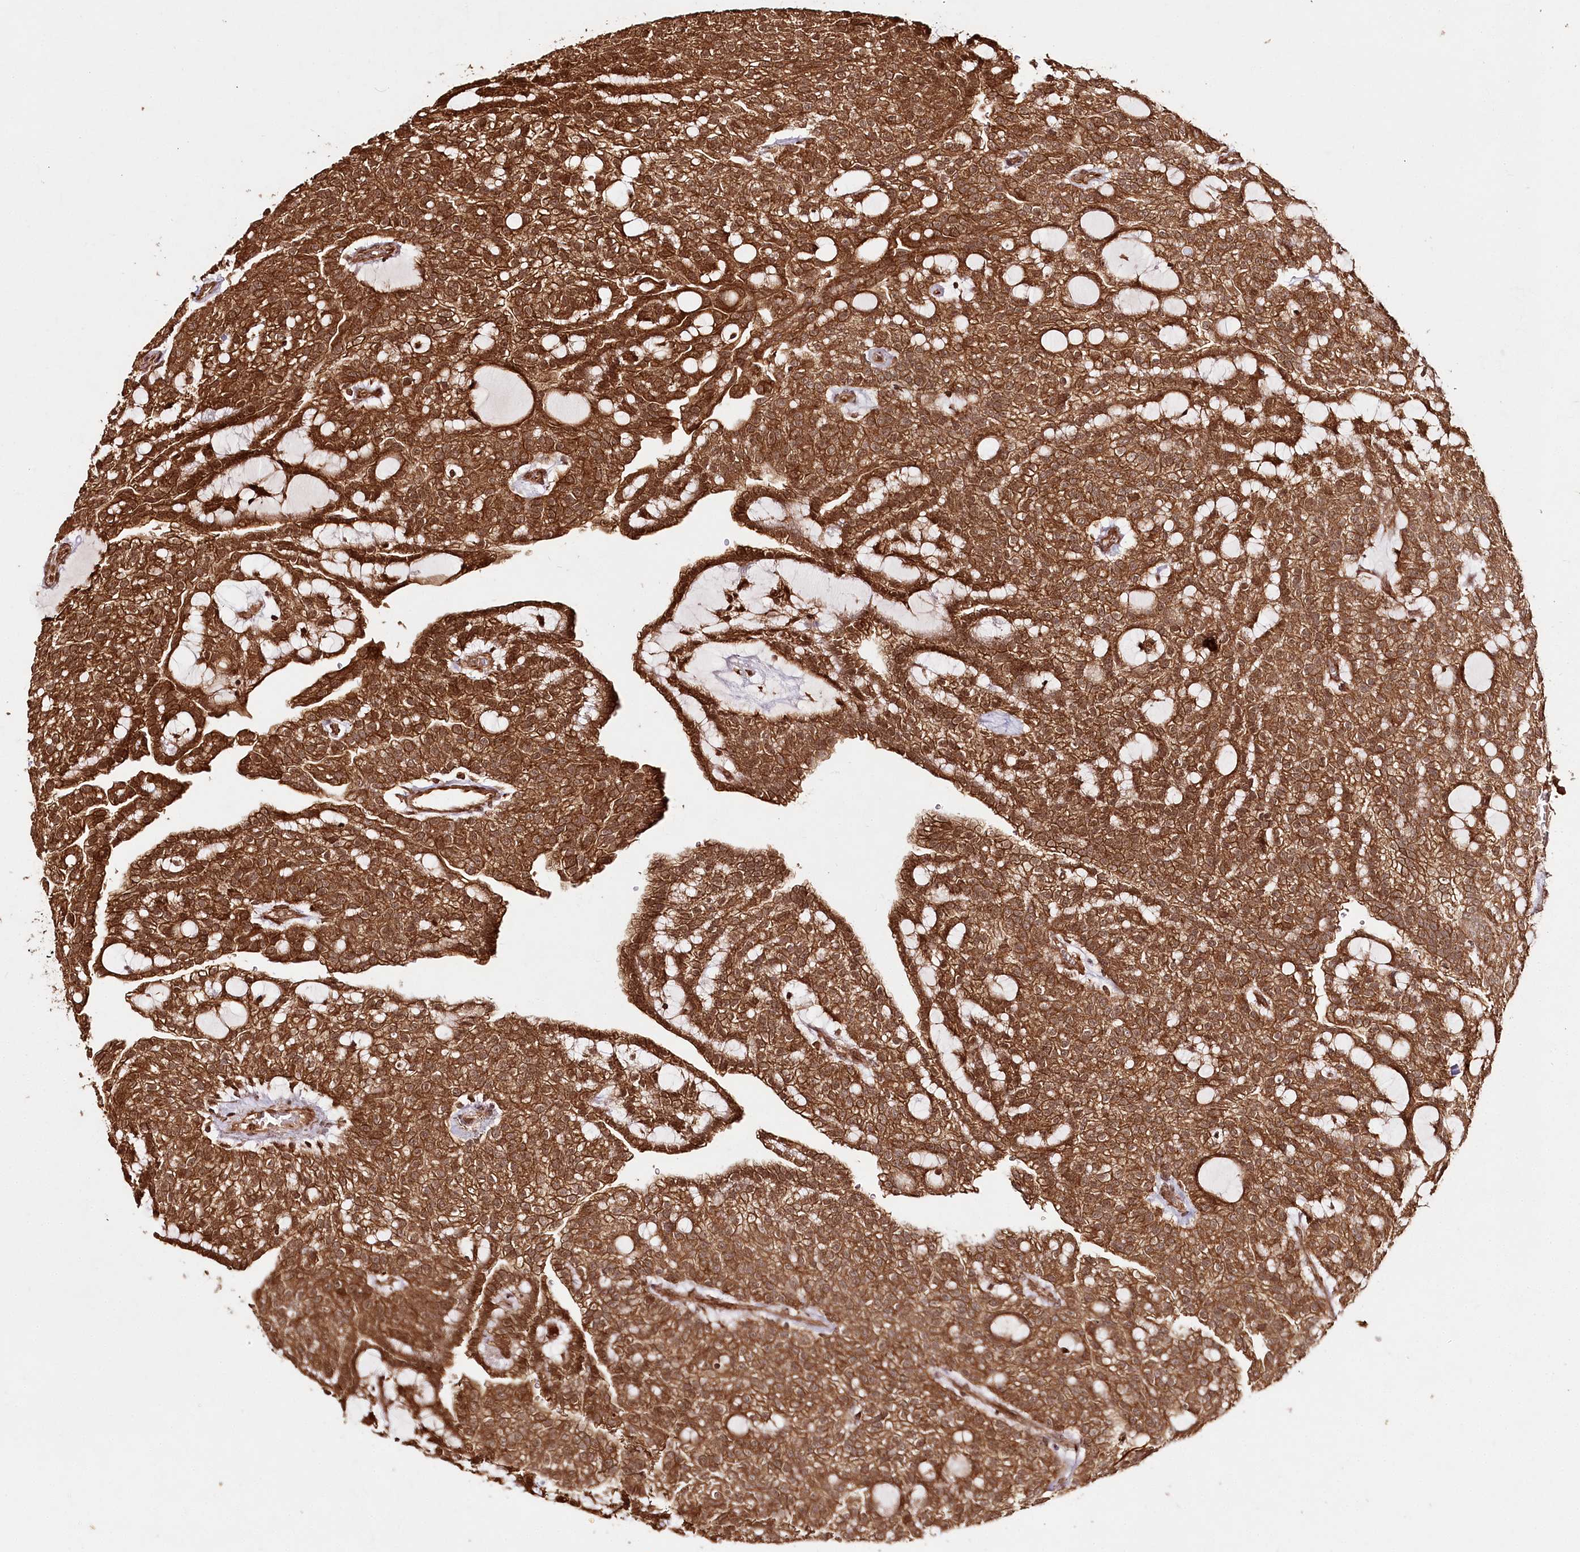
{"staining": {"intensity": "strong", "quantity": ">75%", "location": "cytoplasmic/membranous,nuclear"}, "tissue": "renal cancer", "cell_type": "Tumor cells", "image_type": "cancer", "snomed": [{"axis": "morphology", "description": "Adenocarcinoma, NOS"}, {"axis": "topography", "description": "Kidney"}], "caption": "Immunohistochemical staining of adenocarcinoma (renal) exhibits strong cytoplasmic/membranous and nuclear protein staining in approximately >75% of tumor cells. The staining was performed using DAB (3,3'-diaminobenzidine), with brown indicating positive protein expression. Nuclei are stained blue with hematoxylin.", "gene": "ULK2", "patient": {"sex": "male", "age": 63}}